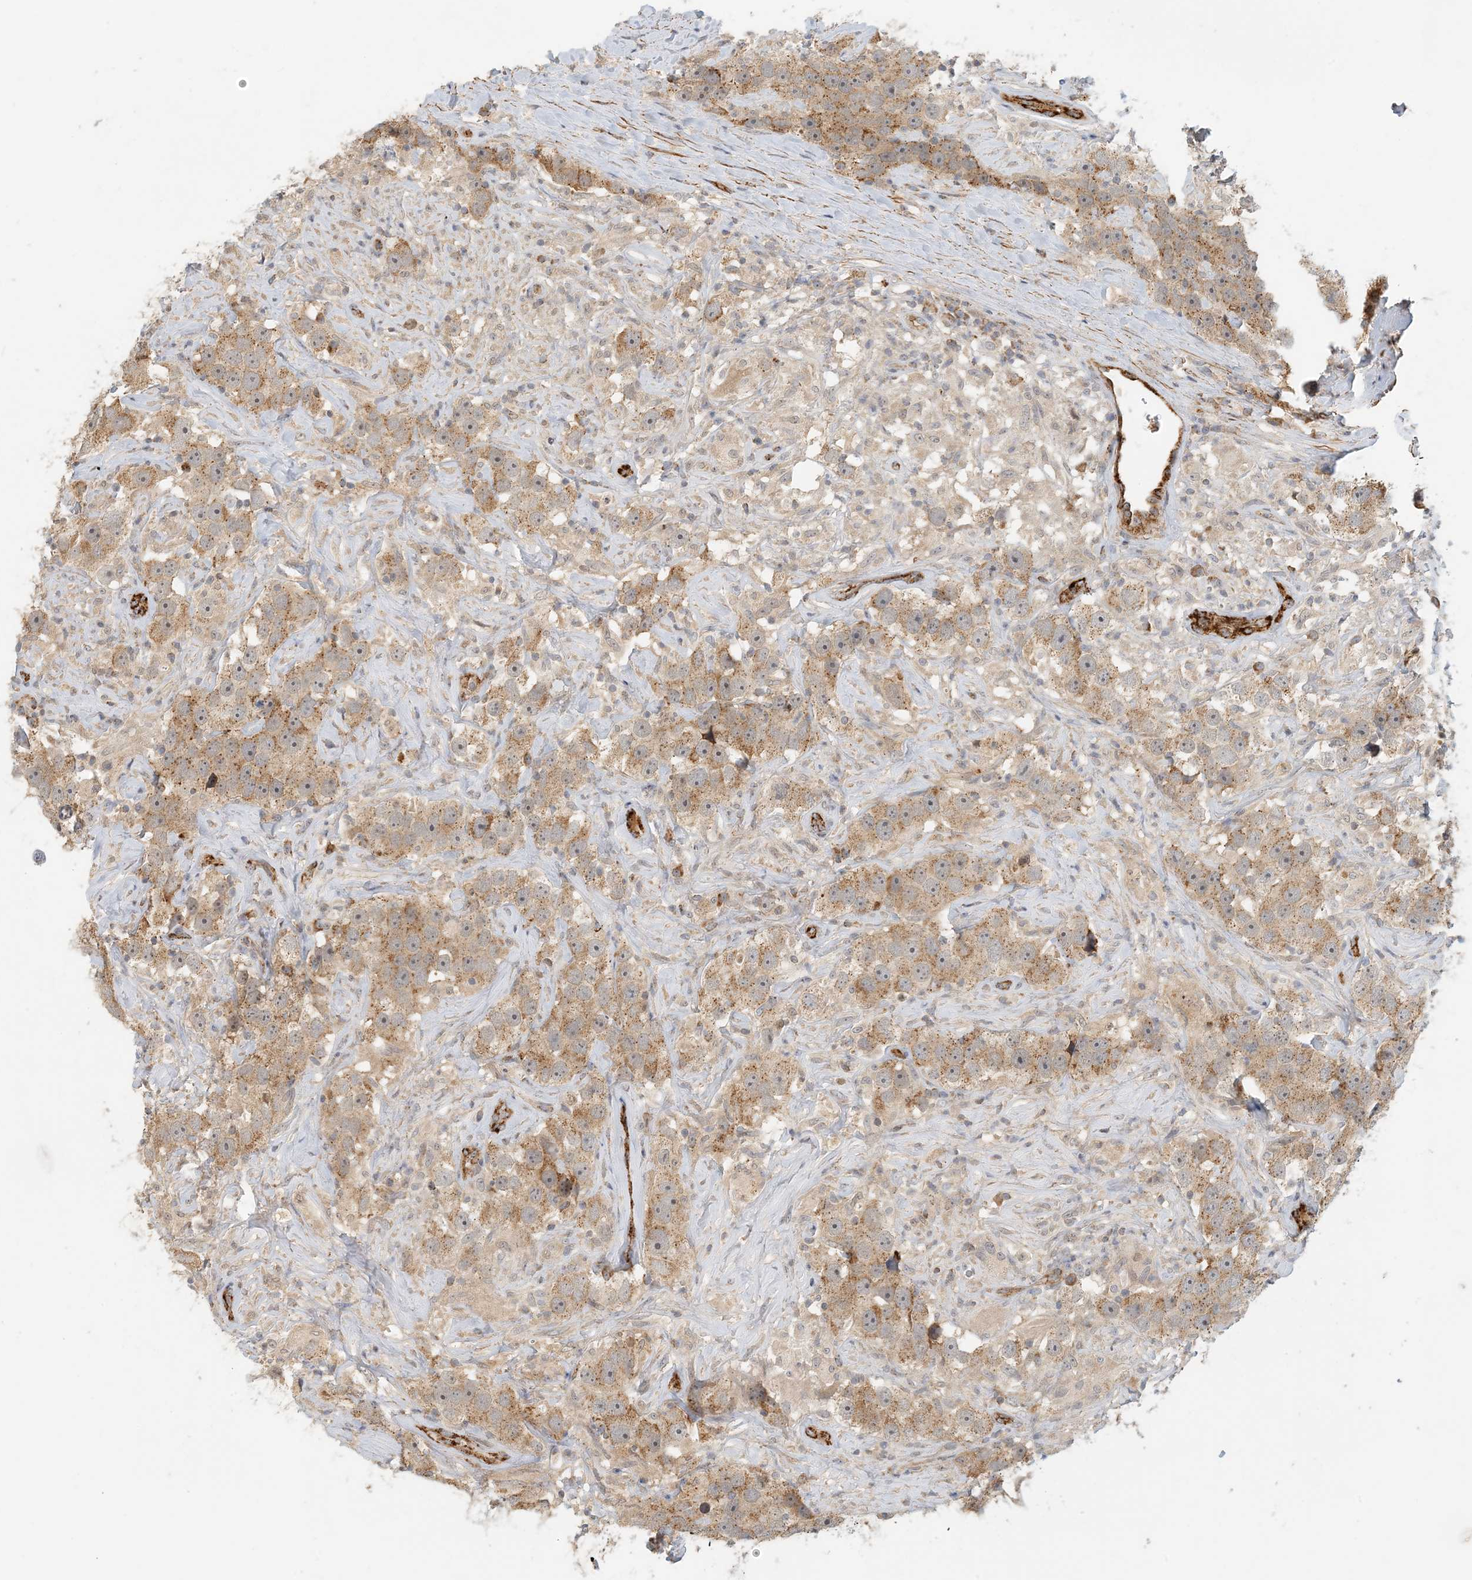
{"staining": {"intensity": "moderate", "quantity": ">75%", "location": "cytoplasmic/membranous"}, "tissue": "testis cancer", "cell_type": "Tumor cells", "image_type": "cancer", "snomed": [{"axis": "morphology", "description": "Seminoma, NOS"}, {"axis": "topography", "description": "Testis"}], "caption": "Testis cancer stained for a protein (brown) demonstrates moderate cytoplasmic/membranous positive staining in approximately >75% of tumor cells.", "gene": "ZBTB3", "patient": {"sex": "male", "age": 49}}